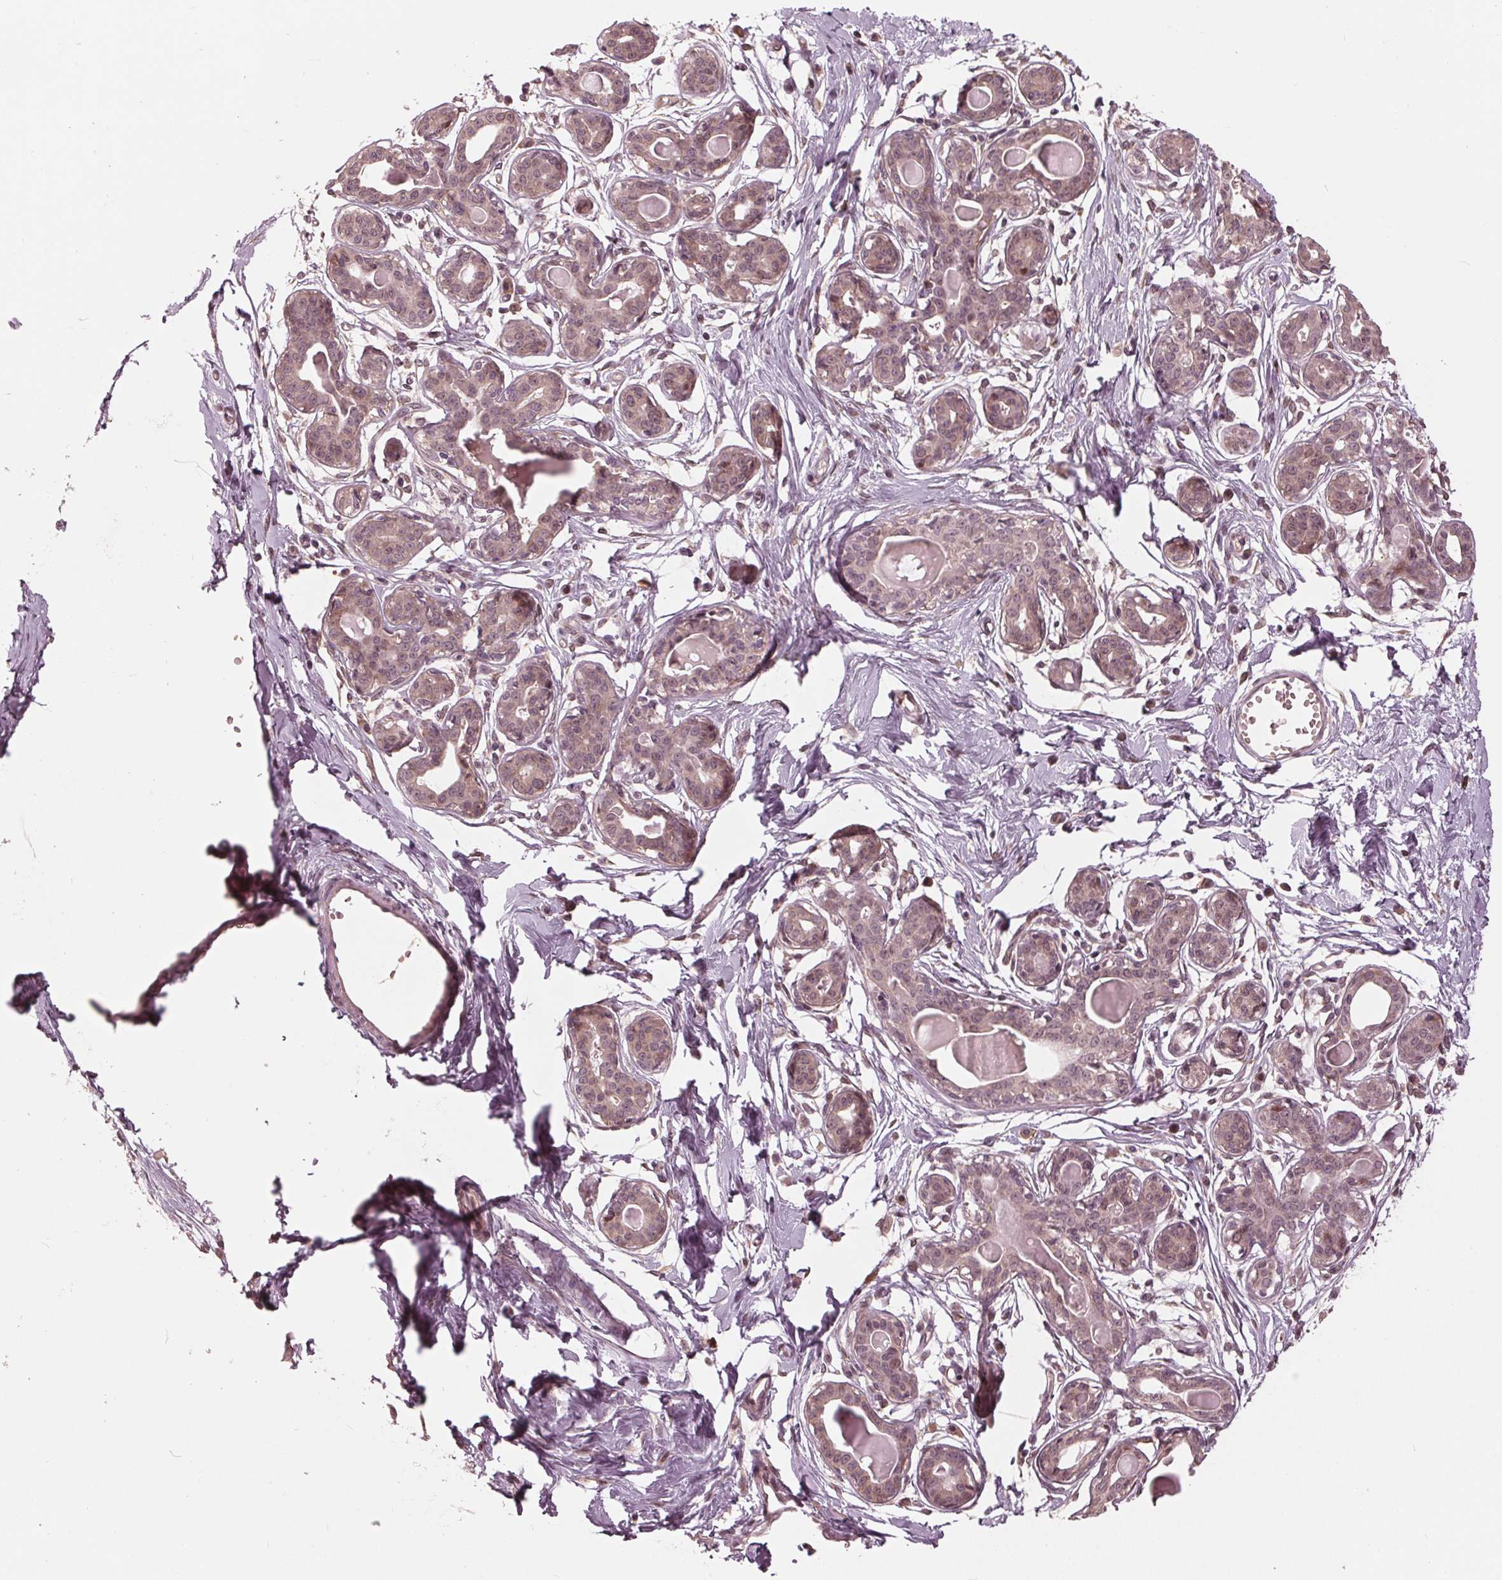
{"staining": {"intensity": "weak", "quantity": "25%-75%", "location": "cytoplasmic/membranous,nuclear"}, "tissue": "breast", "cell_type": "Adipocytes", "image_type": "normal", "snomed": [{"axis": "morphology", "description": "Normal tissue, NOS"}, {"axis": "topography", "description": "Breast"}], "caption": "This image exhibits unremarkable breast stained with IHC to label a protein in brown. The cytoplasmic/membranous,nuclear of adipocytes show weak positivity for the protein. Nuclei are counter-stained blue.", "gene": "ZNF471", "patient": {"sex": "female", "age": 45}}